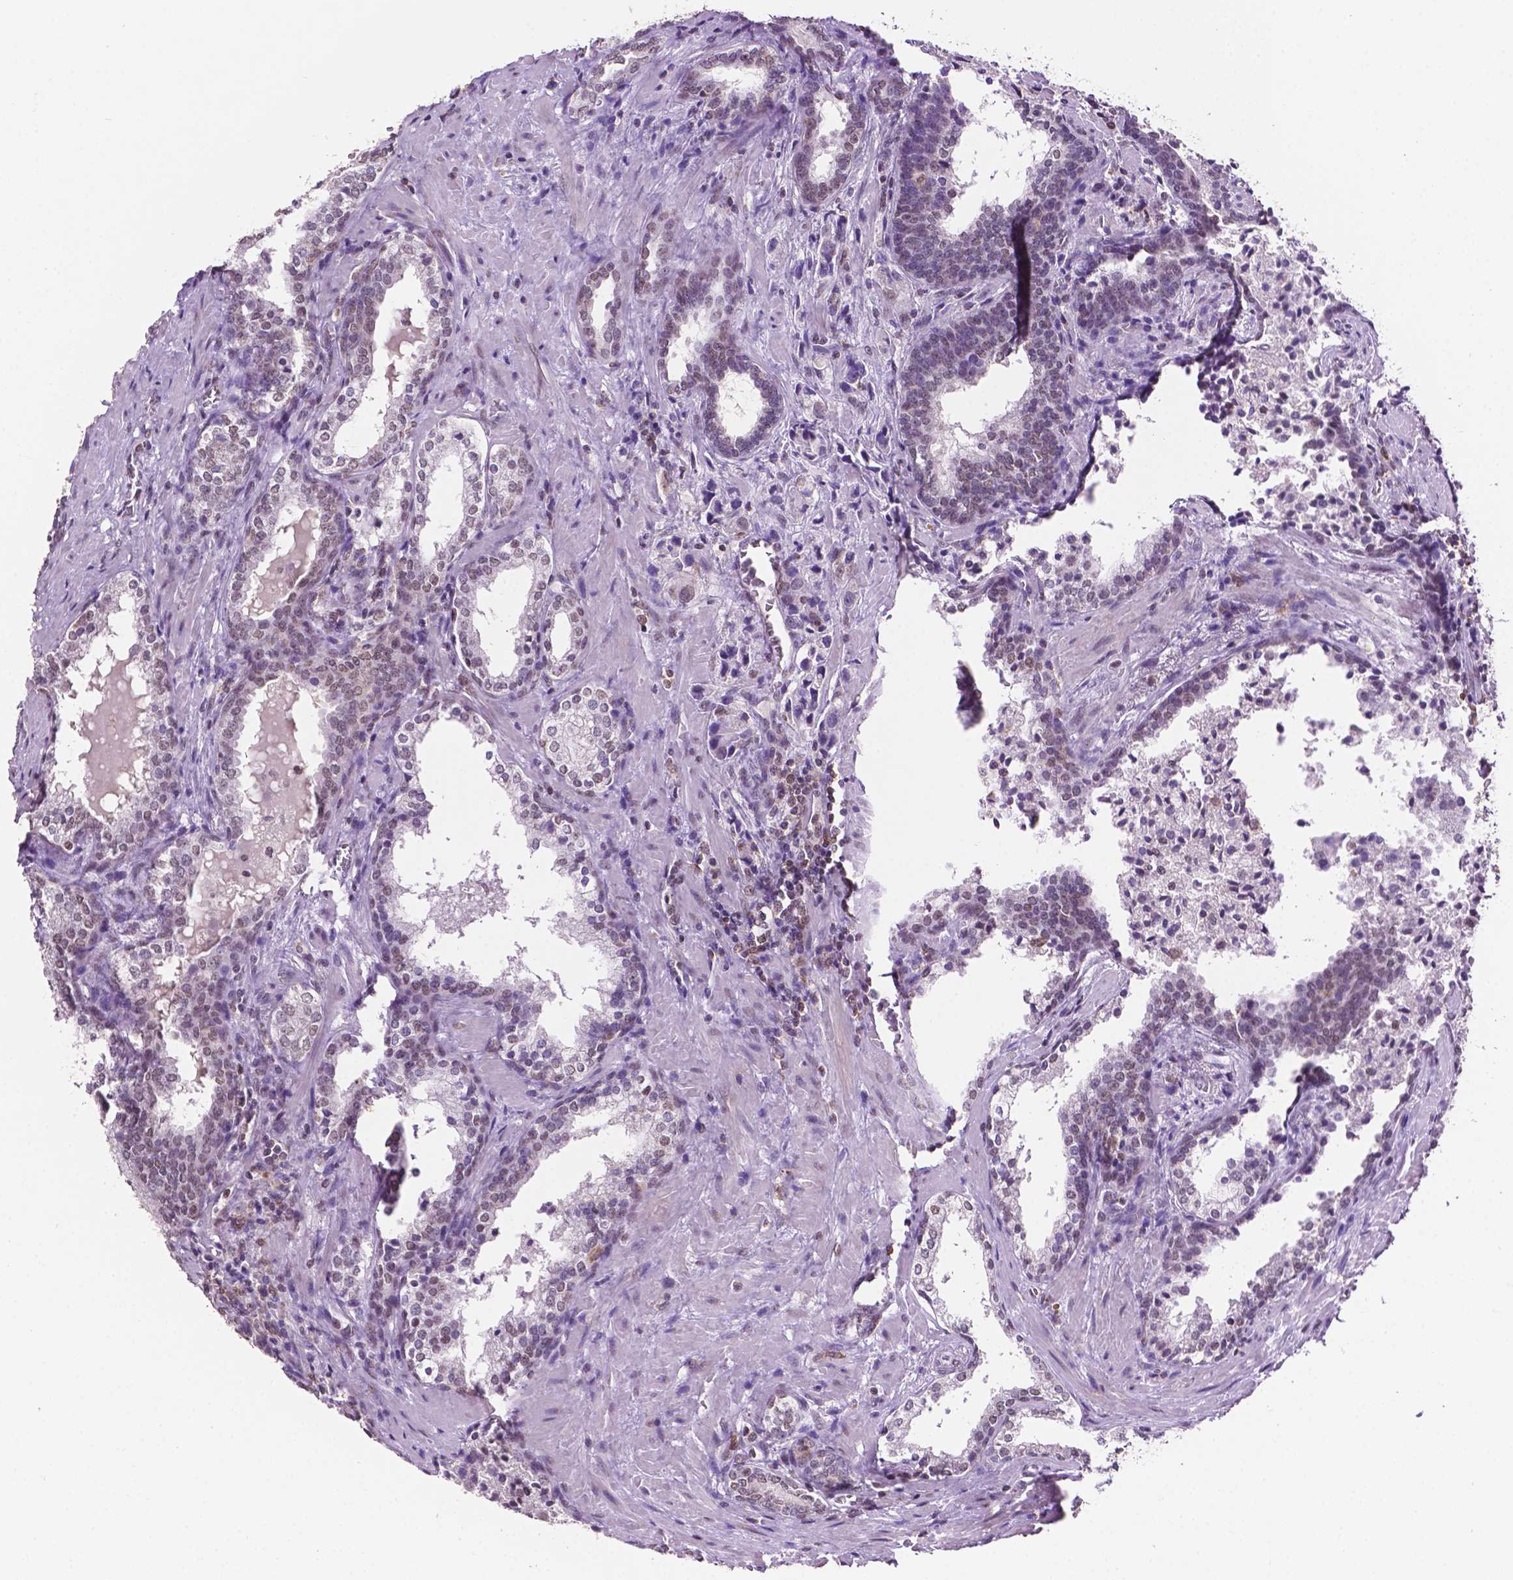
{"staining": {"intensity": "weak", "quantity": ">75%", "location": "nuclear"}, "tissue": "prostate cancer", "cell_type": "Tumor cells", "image_type": "cancer", "snomed": [{"axis": "morphology", "description": "Adenocarcinoma, NOS"}, {"axis": "topography", "description": "Prostate and seminal vesicle, NOS"}], "caption": "DAB (3,3'-diaminobenzidine) immunohistochemical staining of adenocarcinoma (prostate) reveals weak nuclear protein expression in approximately >75% of tumor cells.", "gene": "PTPN6", "patient": {"sex": "male", "age": 63}}